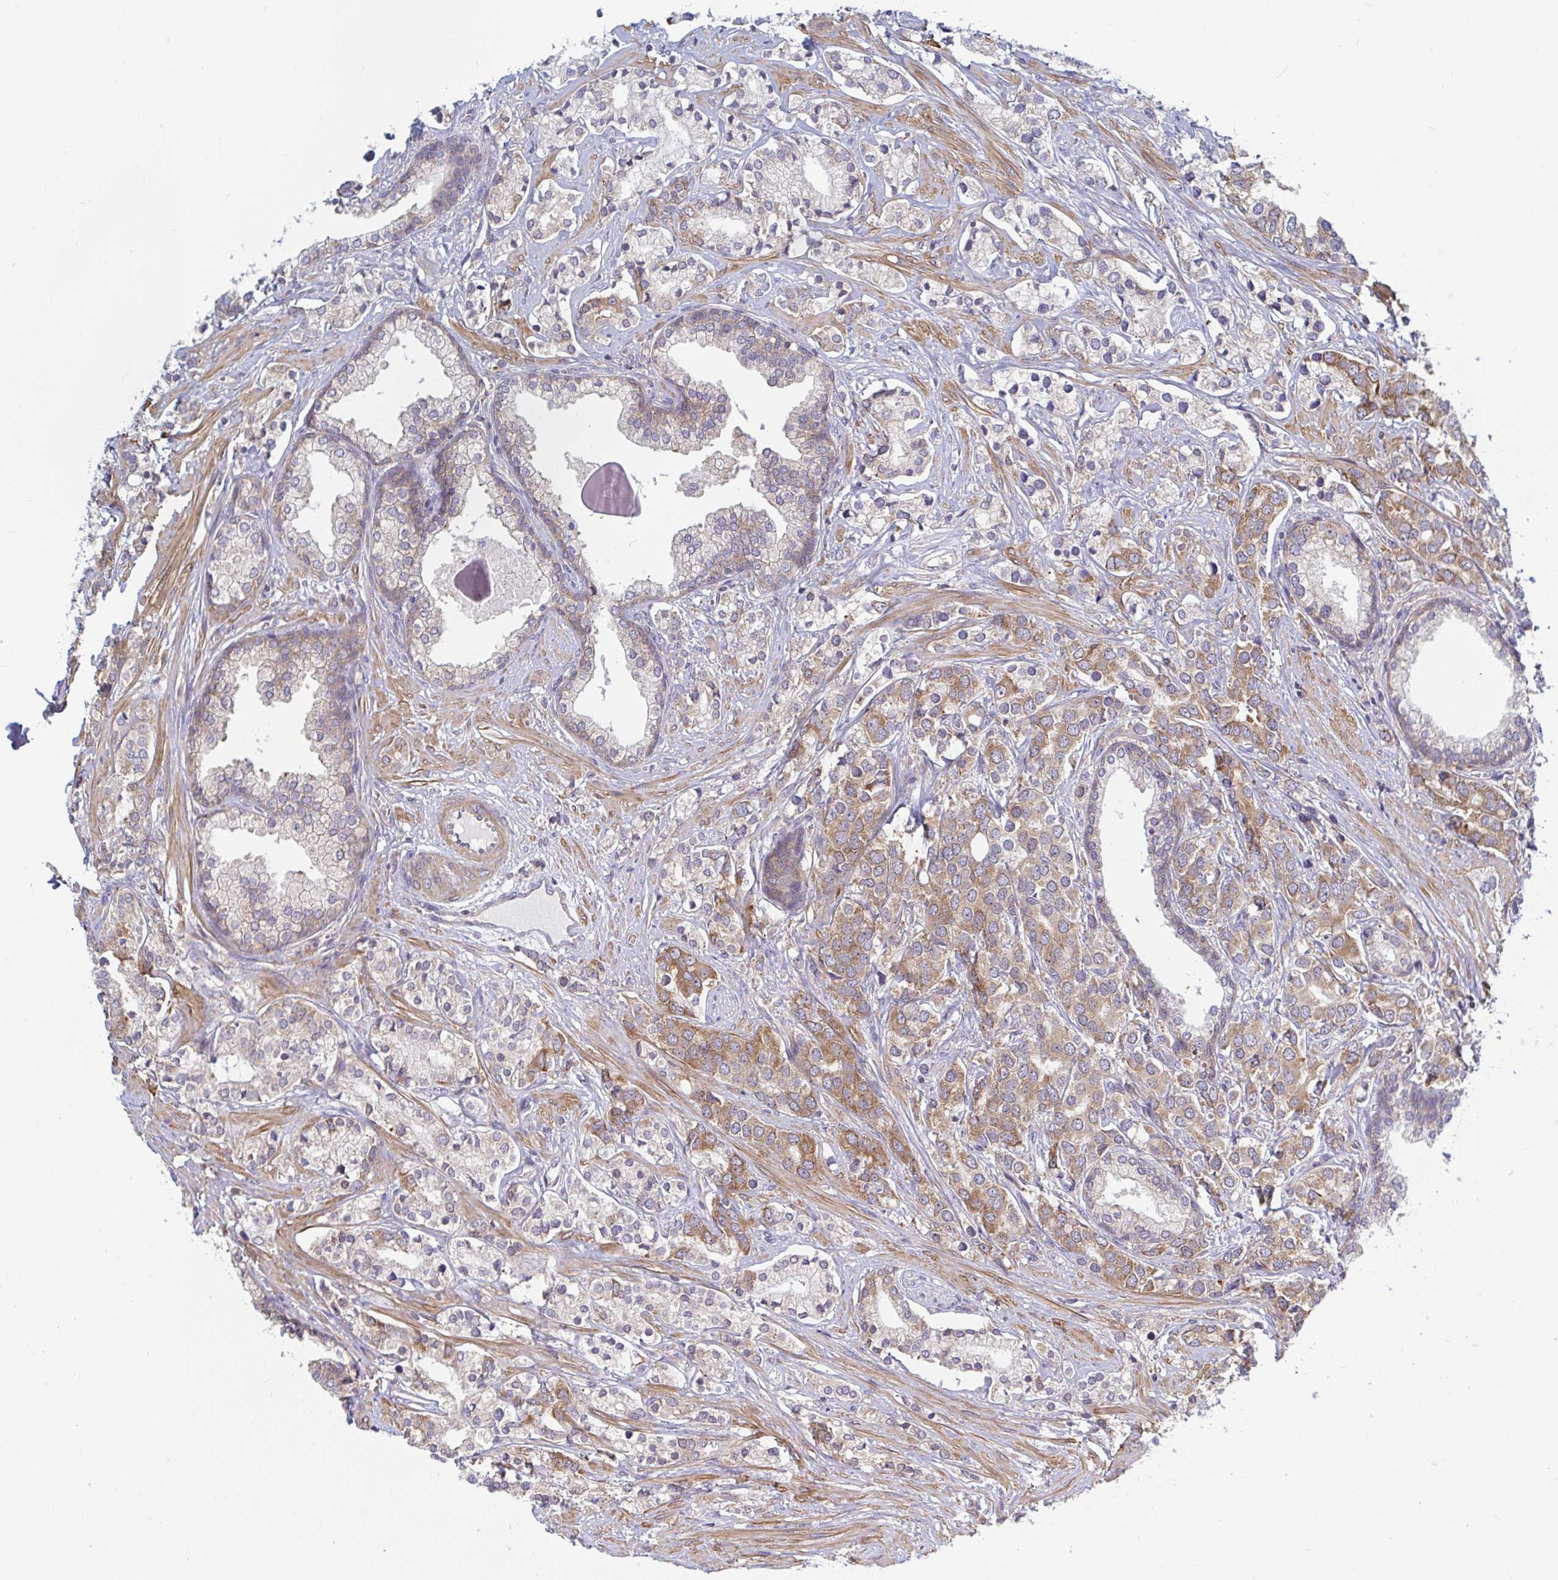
{"staining": {"intensity": "moderate", "quantity": "25%-75%", "location": "cytoplasmic/membranous"}, "tissue": "prostate cancer", "cell_type": "Tumor cells", "image_type": "cancer", "snomed": [{"axis": "morphology", "description": "Adenocarcinoma, High grade"}, {"axis": "topography", "description": "Prostate"}], "caption": "Immunohistochemistry (IHC) micrograph of human prostate adenocarcinoma (high-grade) stained for a protein (brown), which exhibits medium levels of moderate cytoplasmic/membranous positivity in about 25%-75% of tumor cells.", "gene": "LARP1", "patient": {"sex": "male", "age": 58}}